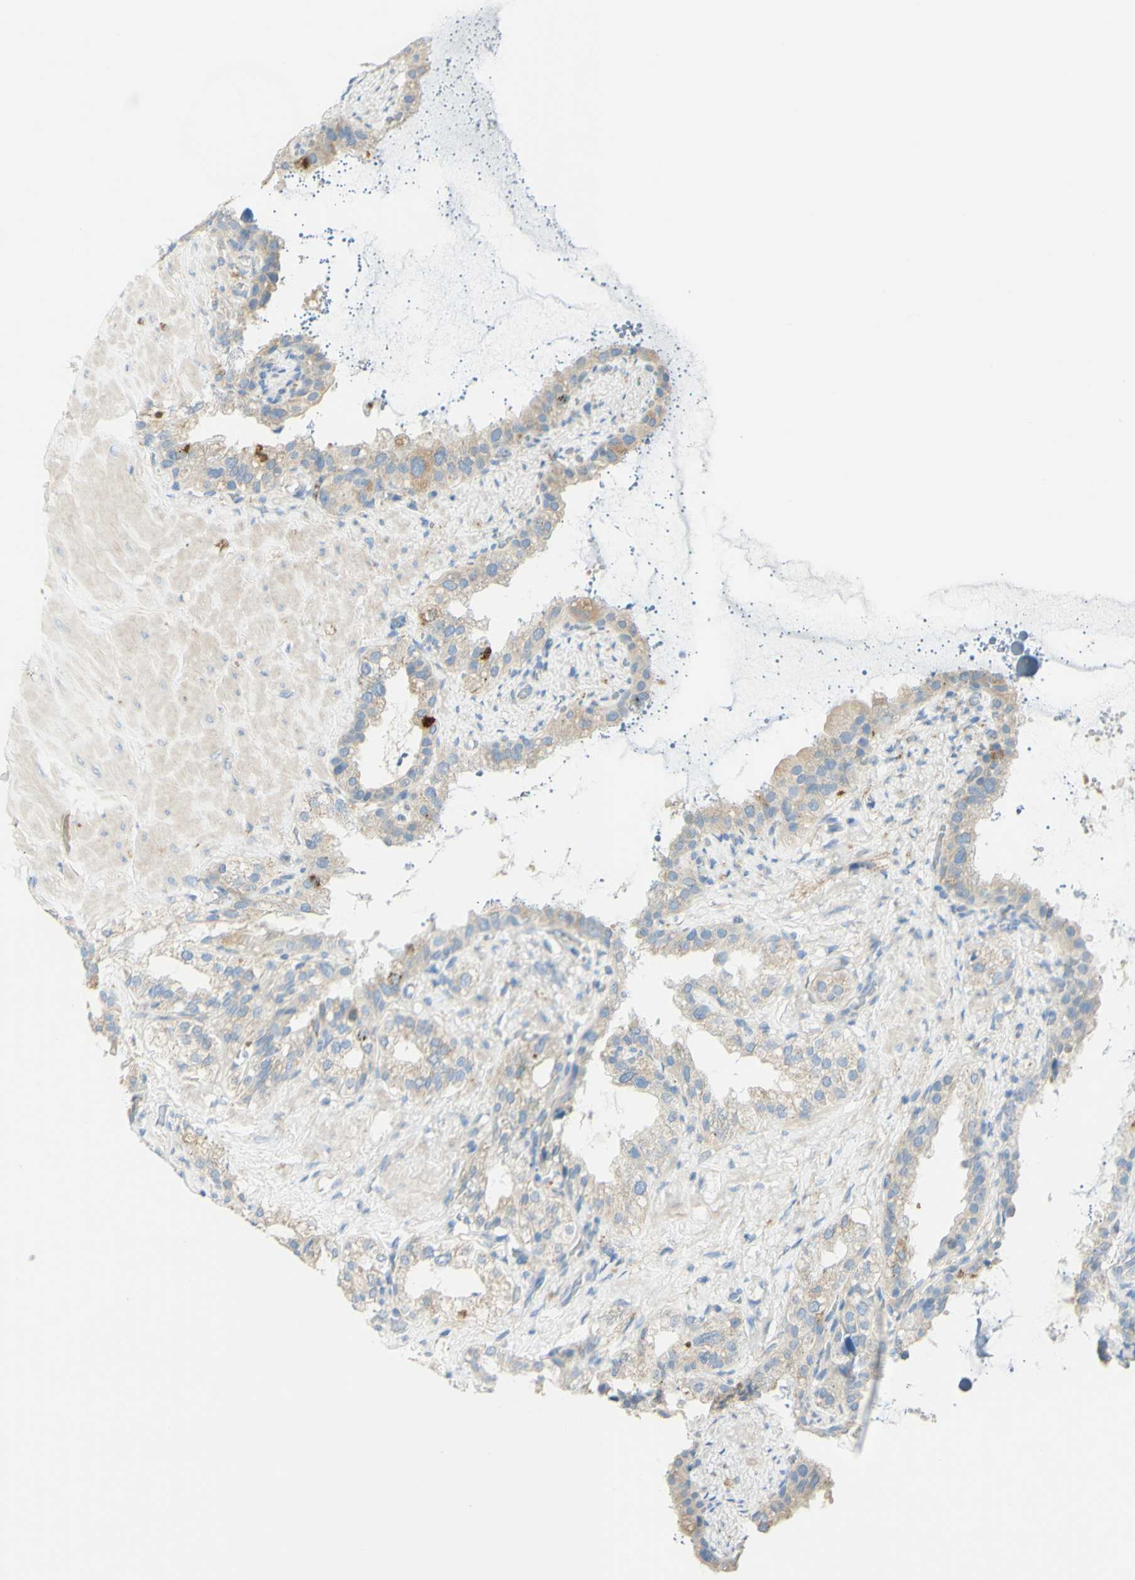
{"staining": {"intensity": "strong", "quantity": "<25%", "location": "cytoplasmic/membranous"}, "tissue": "seminal vesicle", "cell_type": "Glandular cells", "image_type": "normal", "snomed": [{"axis": "morphology", "description": "Normal tissue, NOS"}, {"axis": "topography", "description": "Seminal veicle"}], "caption": "Seminal vesicle stained with DAB immunohistochemistry (IHC) exhibits medium levels of strong cytoplasmic/membranous expression in approximately <25% of glandular cells. Nuclei are stained in blue.", "gene": "GCNT3", "patient": {"sex": "male", "age": 68}}